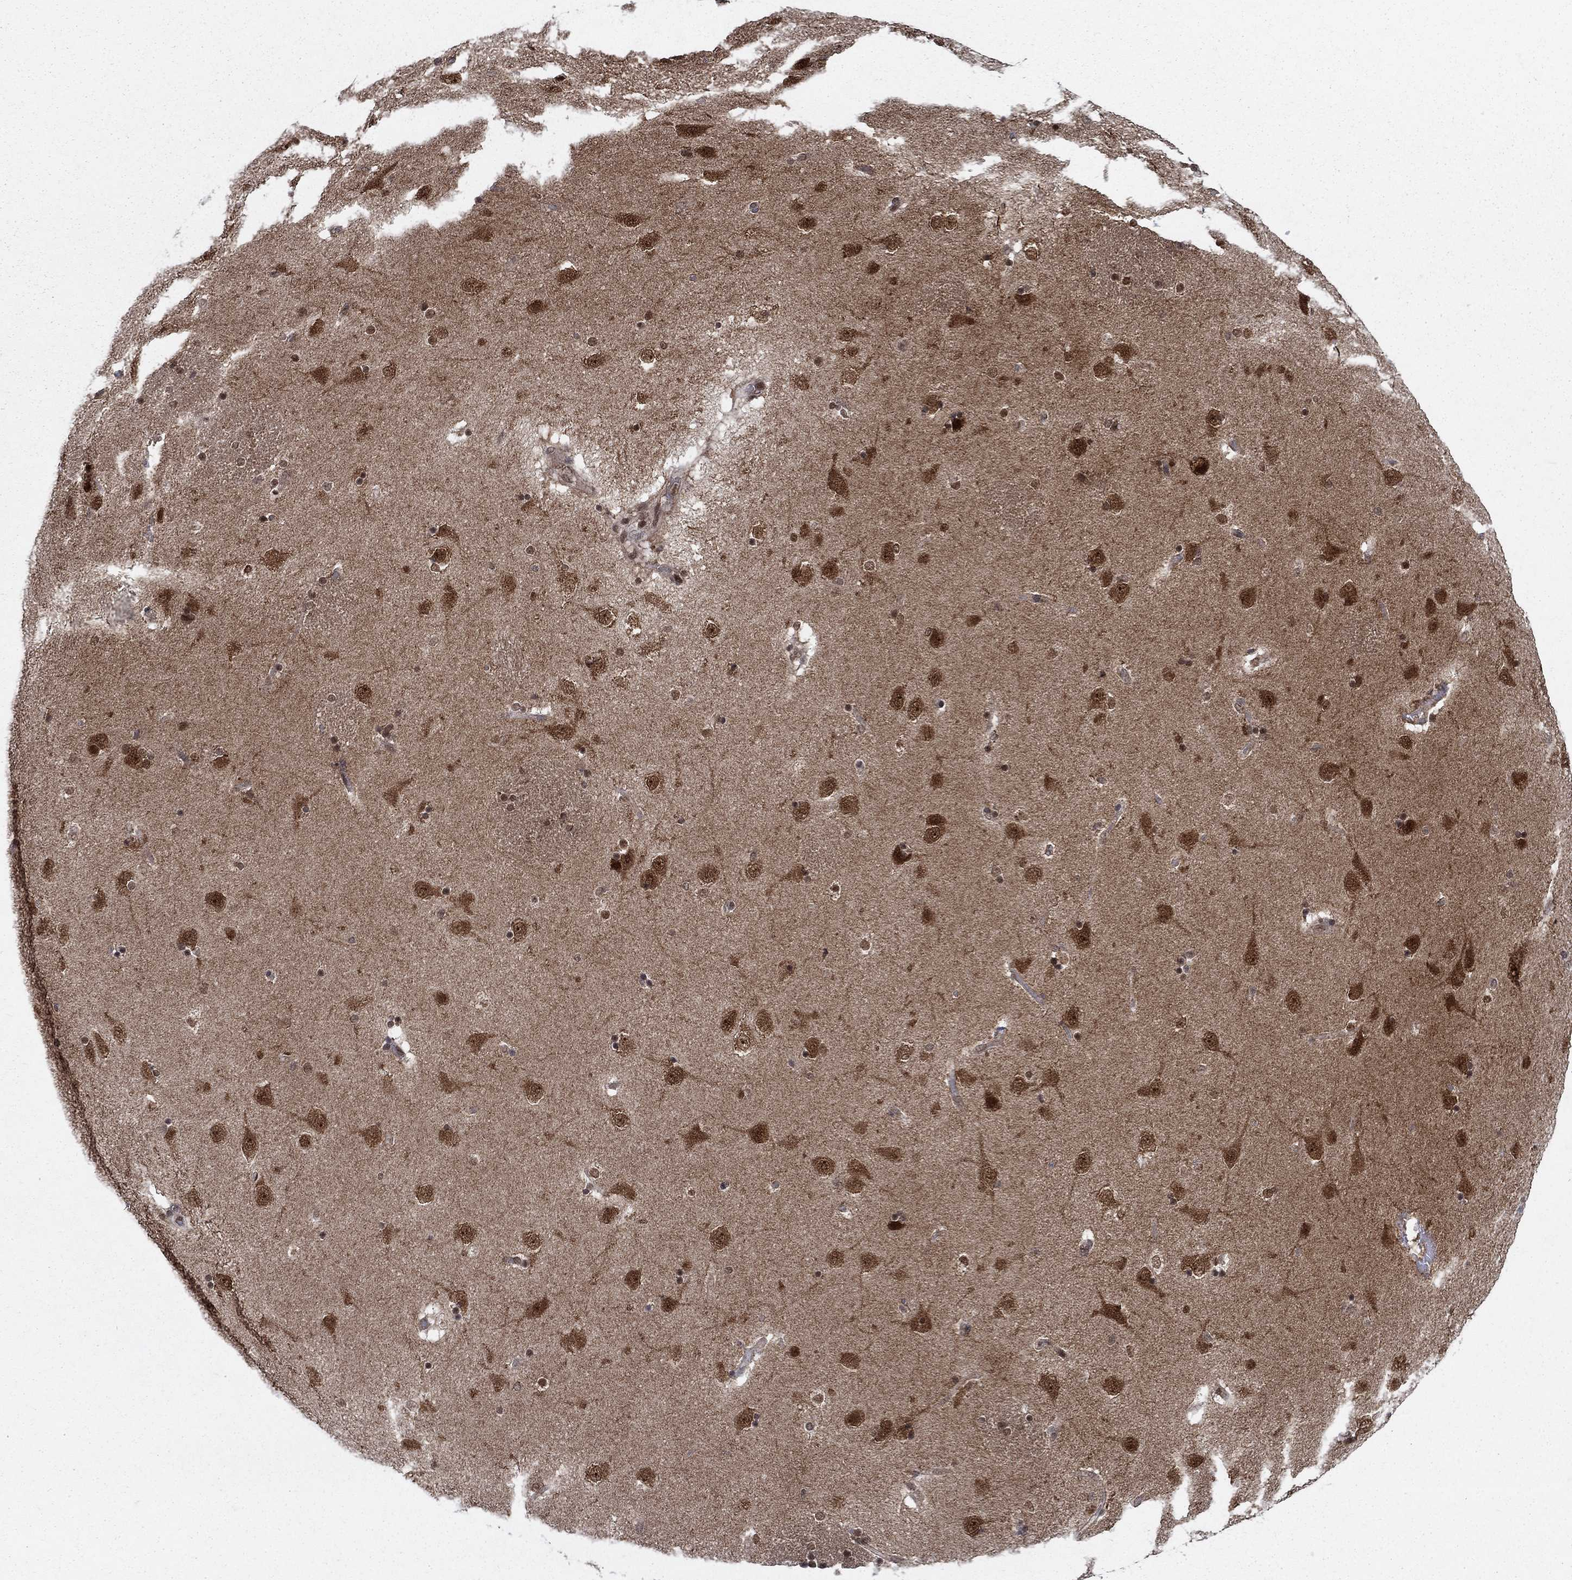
{"staining": {"intensity": "moderate", "quantity": "<25%", "location": "cytoplasmic/membranous,nuclear"}, "tissue": "caudate", "cell_type": "Glial cells", "image_type": "normal", "snomed": [{"axis": "morphology", "description": "Normal tissue, NOS"}, {"axis": "topography", "description": "Lateral ventricle wall"}], "caption": "DAB (3,3'-diaminobenzidine) immunohistochemical staining of normal human caudate displays moderate cytoplasmic/membranous,nuclear protein positivity in about <25% of glial cells. (Stains: DAB (3,3'-diaminobenzidine) in brown, nuclei in blue, Microscopy: brightfield microscopy at high magnification).", "gene": "DNAJA1", "patient": {"sex": "male", "age": 51}}